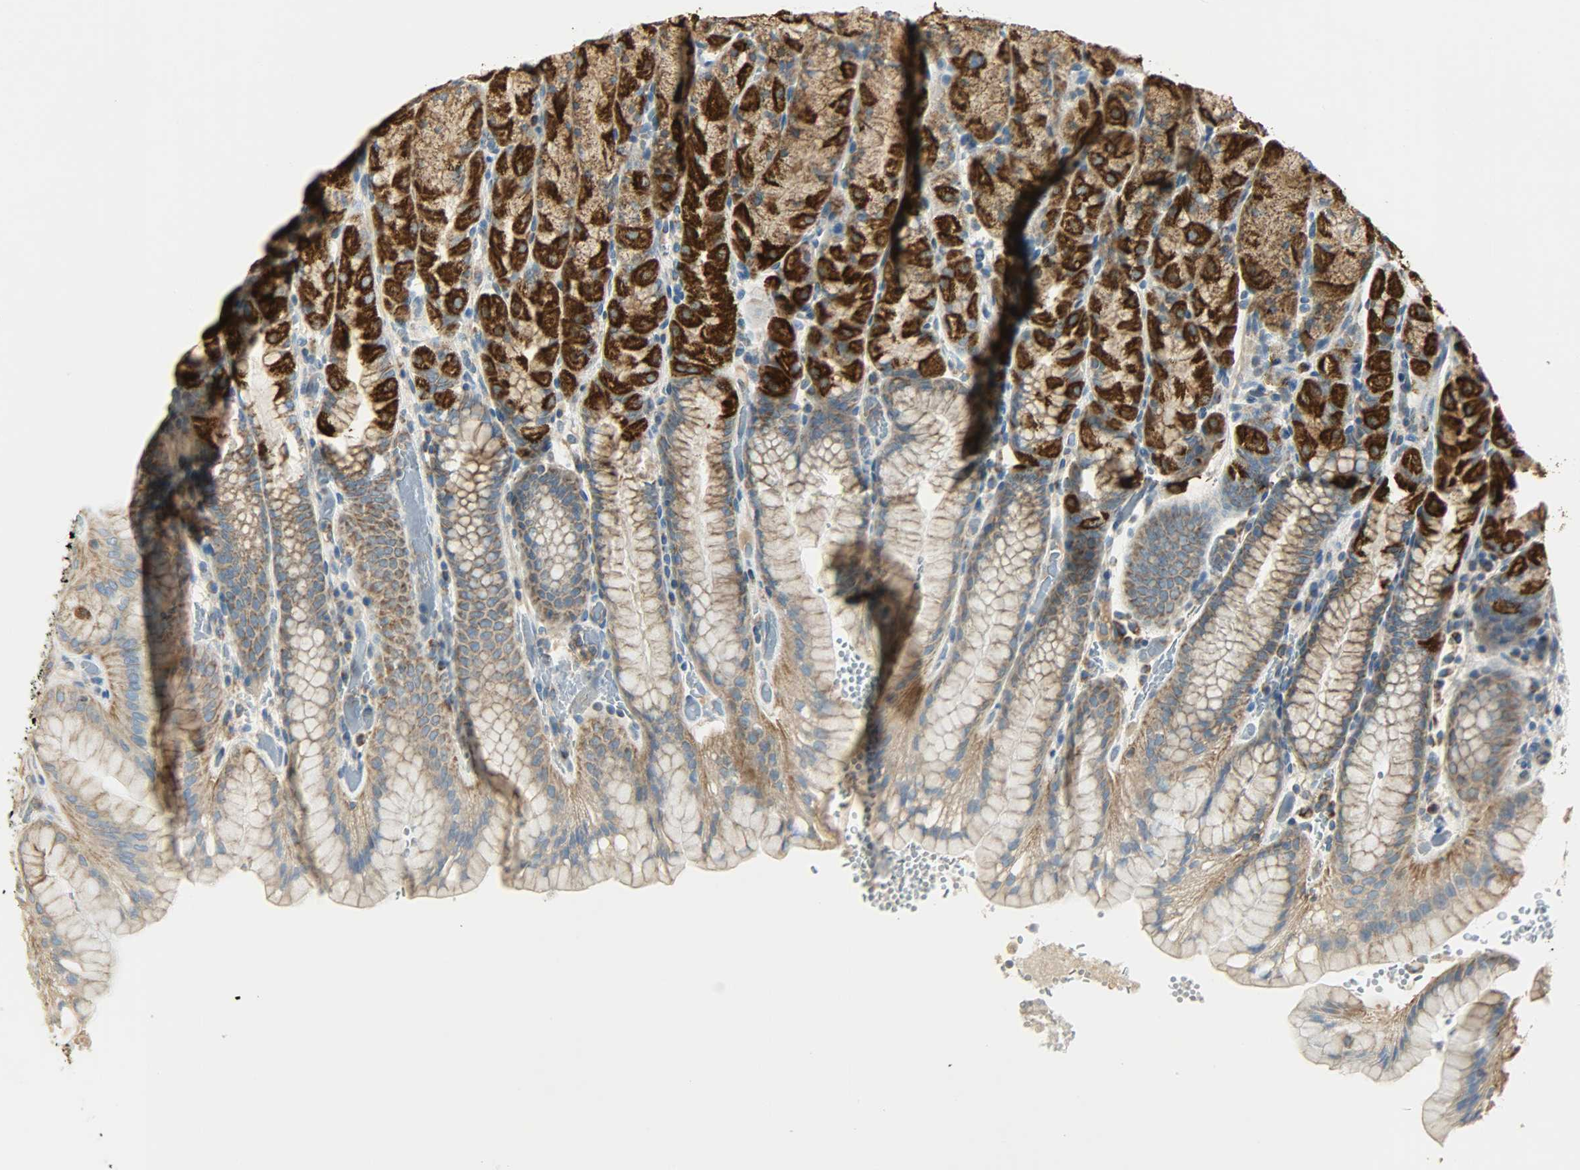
{"staining": {"intensity": "strong", "quantity": "25%-75%", "location": "cytoplasmic/membranous"}, "tissue": "stomach", "cell_type": "Glandular cells", "image_type": "normal", "snomed": [{"axis": "morphology", "description": "Normal tissue, NOS"}, {"axis": "topography", "description": "Stomach, upper"}, {"axis": "topography", "description": "Stomach"}], "caption": "Strong cytoplasmic/membranous expression is appreciated in approximately 25%-75% of glandular cells in normal stomach.", "gene": "NNT", "patient": {"sex": "male", "age": 76}}